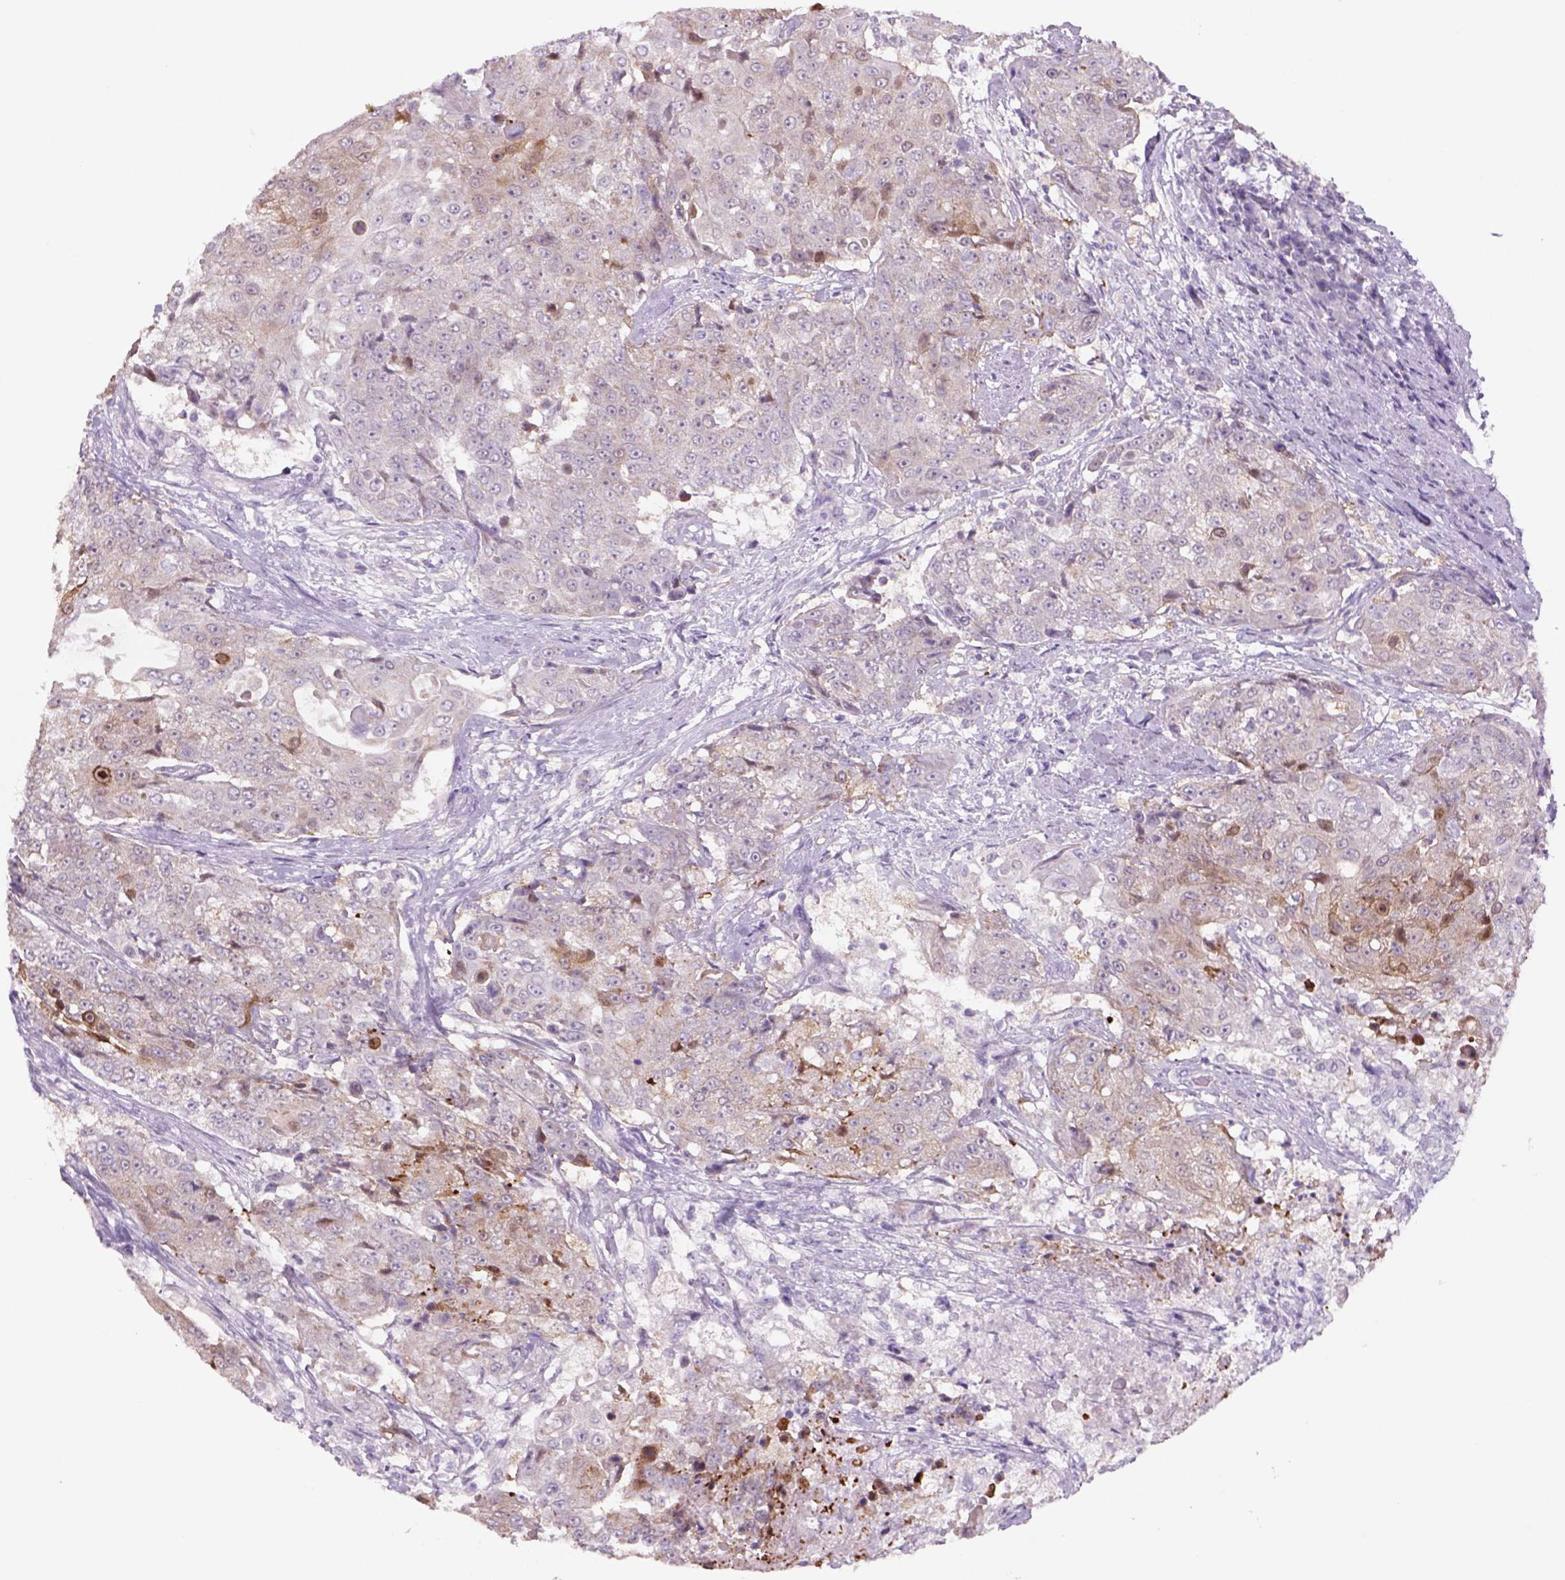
{"staining": {"intensity": "weak", "quantity": ">75%", "location": "cytoplasmic/membranous,nuclear"}, "tissue": "urothelial cancer", "cell_type": "Tumor cells", "image_type": "cancer", "snomed": [{"axis": "morphology", "description": "Urothelial carcinoma, High grade"}, {"axis": "topography", "description": "Urinary bladder"}], "caption": "Urothelial carcinoma (high-grade) stained with a protein marker shows weak staining in tumor cells.", "gene": "ADGRV1", "patient": {"sex": "female", "age": 63}}